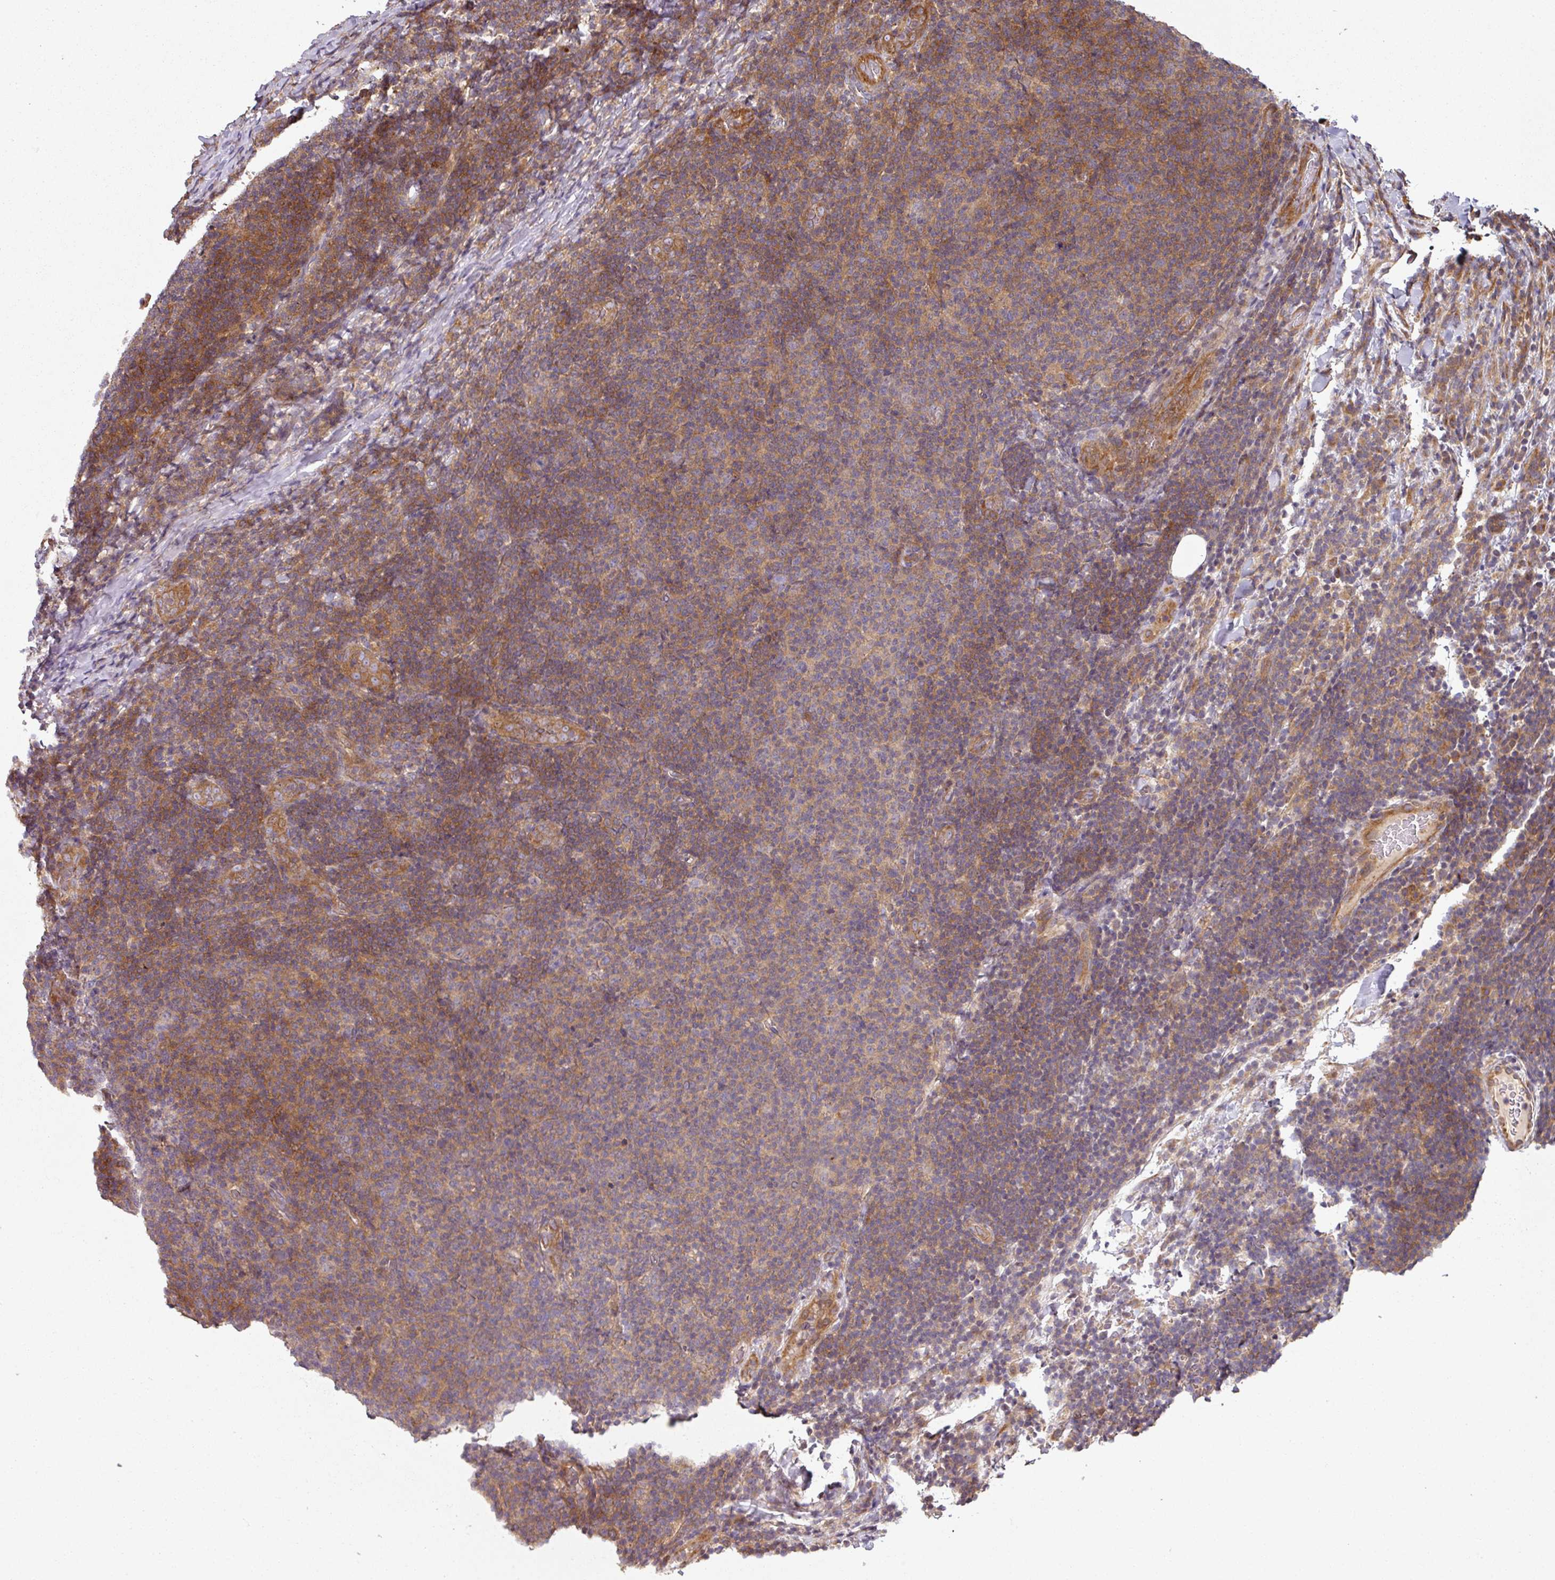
{"staining": {"intensity": "moderate", "quantity": "25%-75%", "location": "cytoplasmic/membranous"}, "tissue": "lymphoma", "cell_type": "Tumor cells", "image_type": "cancer", "snomed": [{"axis": "morphology", "description": "Malignant lymphoma, non-Hodgkin's type, Low grade"}, {"axis": "topography", "description": "Lymph node"}], "caption": "Immunohistochemistry (IHC) of lymphoma demonstrates medium levels of moderate cytoplasmic/membranous positivity in about 25%-75% of tumor cells.", "gene": "SIK1", "patient": {"sex": "male", "age": 66}}